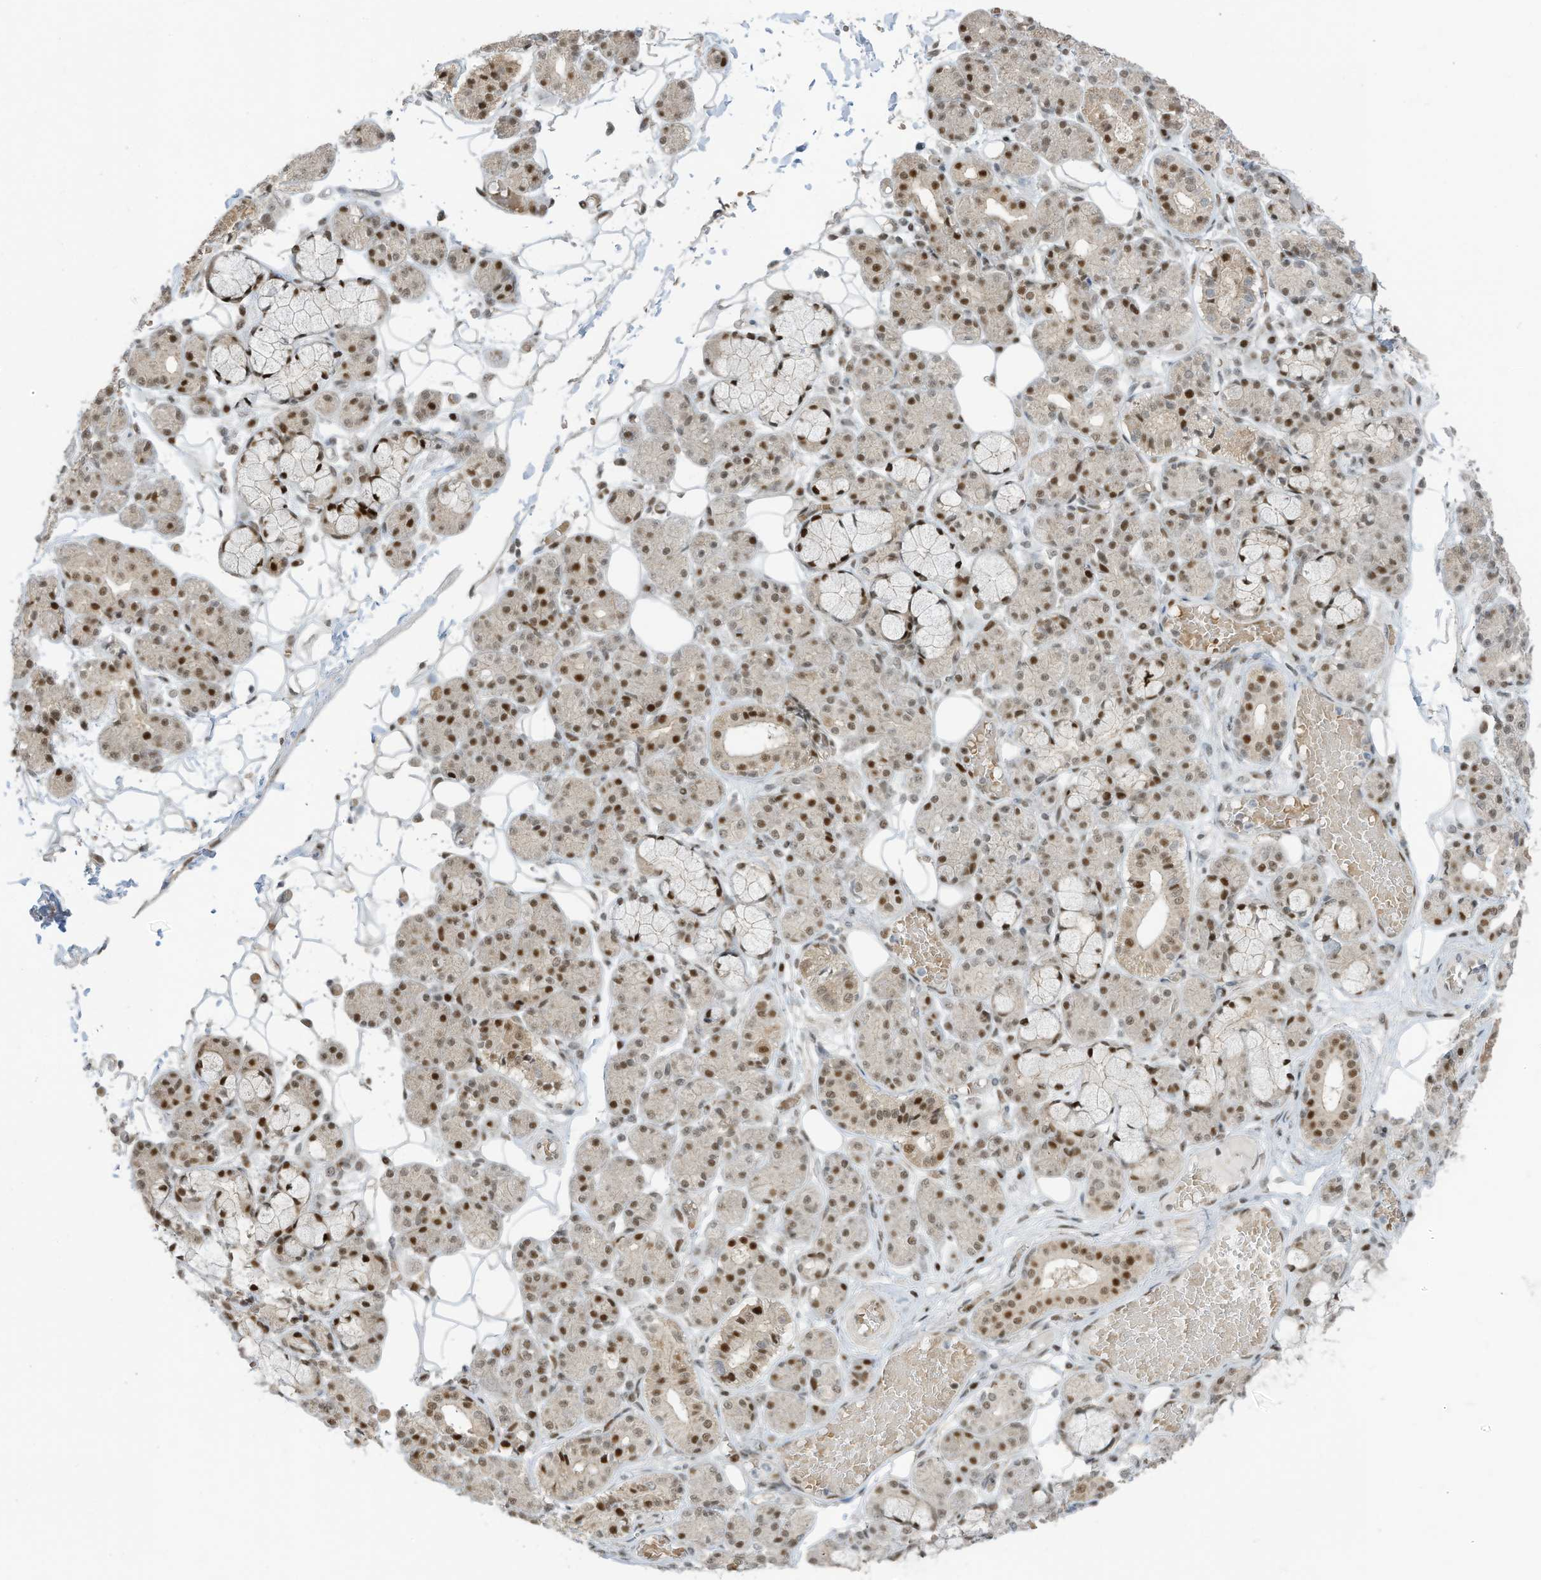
{"staining": {"intensity": "moderate", "quantity": ">75%", "location": "cytoplasmic/membranous,nuclear"}, "tissue": "salivary gland", "cell_type": "Glandular cells", "image_type": "normal", "snomed": [{"axis": "morphology", "description": "Normal tissue, NOS"}, {"axis": "topography", "description": "Salivary gland"}], "caption": "Protein analysis of benign salivary gland reveals moderate cytoplasmic/membranous,nuclear positivity in about >75% of glandular cells. The protein of interest is stained brown, and the nuclei are stained in blue (DAB IHC with brightfield microscopy, high magnification).", "gene": "ZCWPW2", "patient": {"sex": "male", "age": 63}}